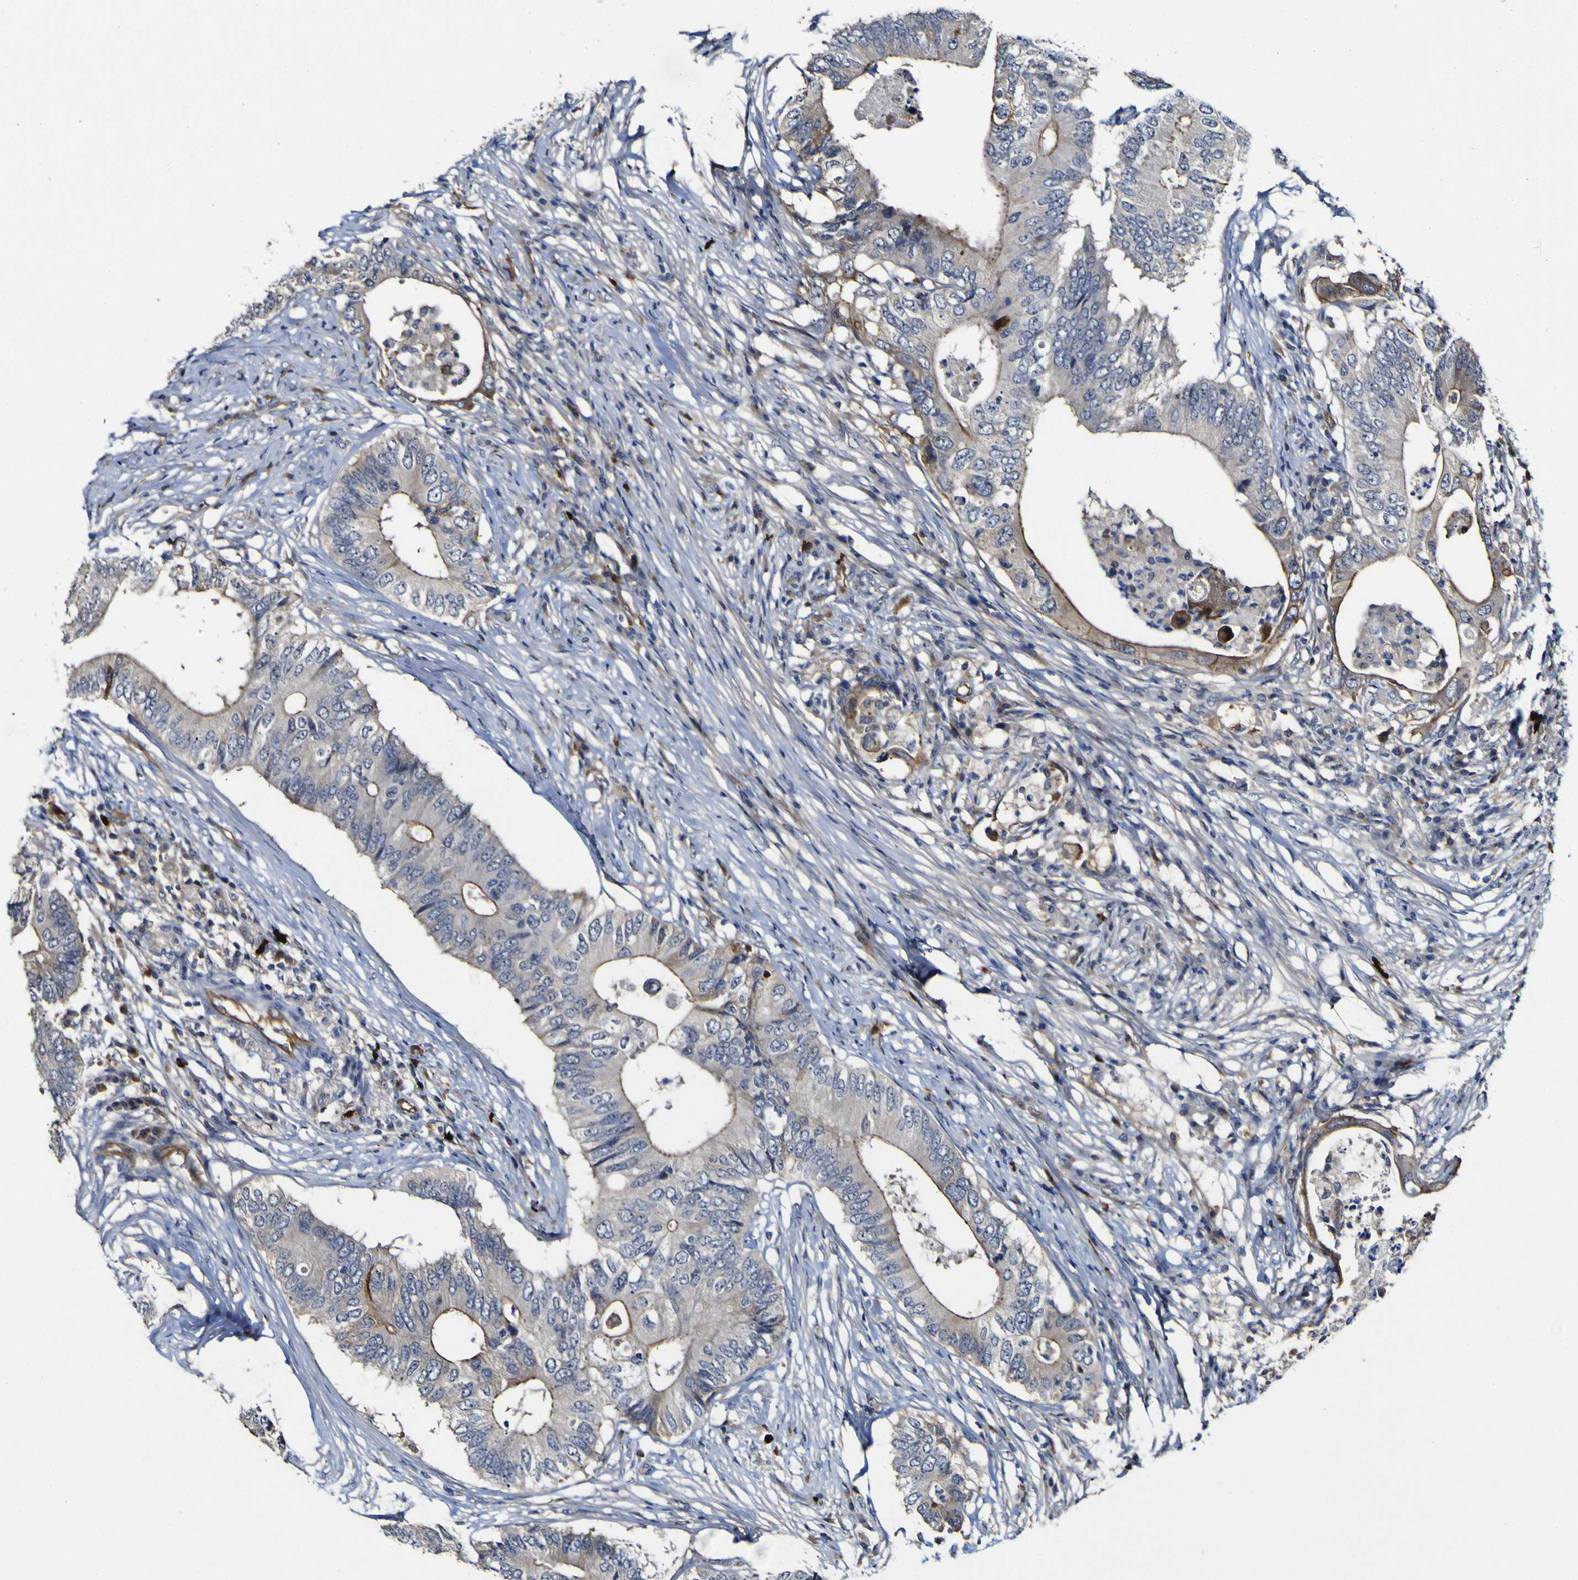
{"staining": {"intensity": "moderate", "quantity": "25%-75%", "location": "cytoplasmic/membranous"}, "tissue": "colorectal cancer", "cell_type": "Tumor cells", "image_type": "cancer", "snomed": [{"axis": "morphology", "description": "Adenocarcinoma, NOS"}, {"axis": "topography", "description": "Colon"}], "caption": "Colorectal adenocarcinoma stained with a brown dye exhibits moderate cytoplasmic/membranous positive positivity in about 25%-75% of tumor cells.", "gene": "CCL2", "patient": {"sex": "male", "age": 71}}